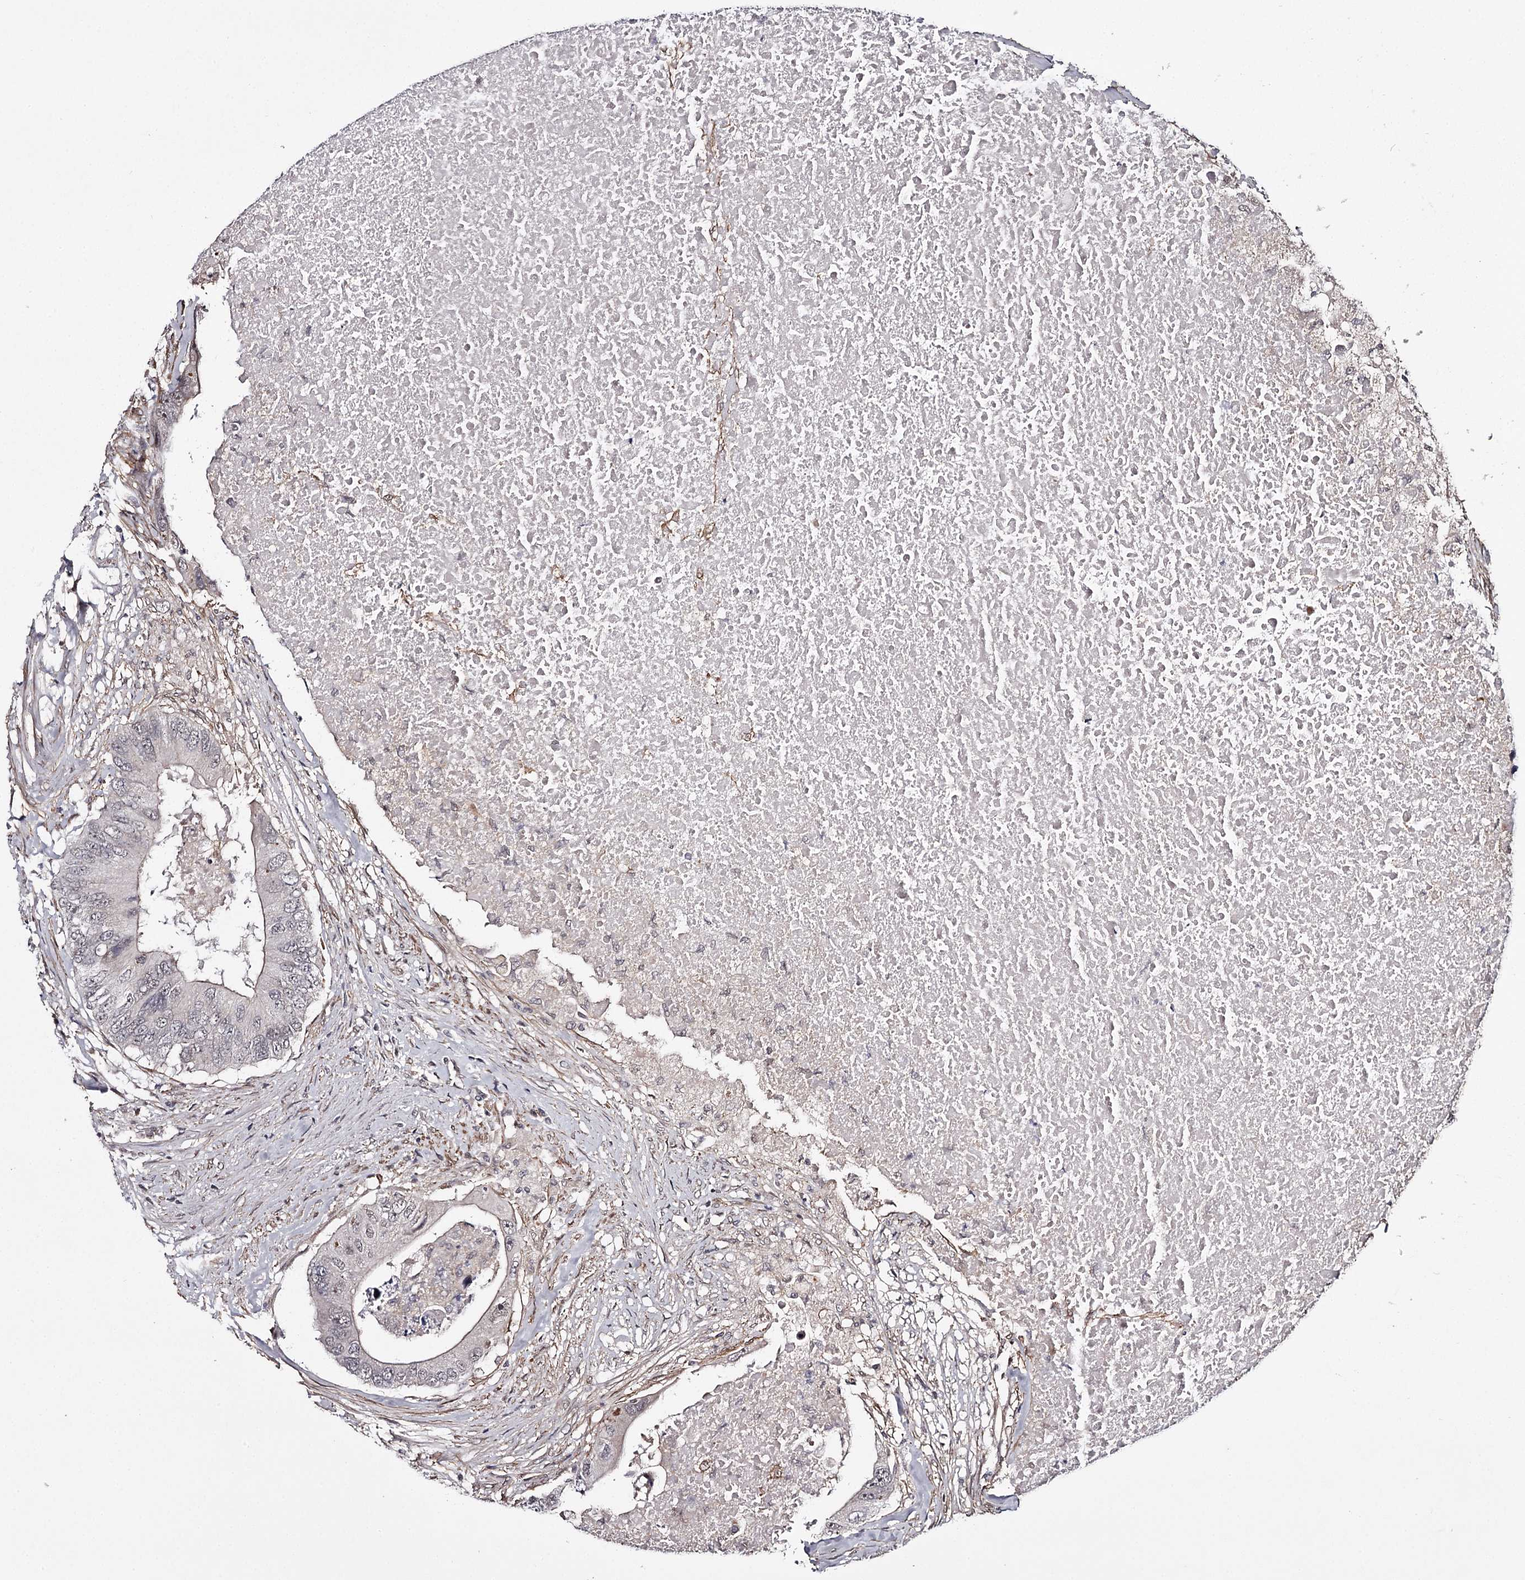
{"staining": {"intensity": "moderate", "quantity": "<25%", "location": "cytoplasmic/membranous"}, "tissue": "colorectal cancer", "cell_type": "Tumor cells", "image_type": "cancer", "snomed": [{"axis": "morphology", "description": "Adenocarcinoma, NOS"}, {"axis": "topography", "description": "Colon"}], "caption": "High-magnification brightfield microscopy of colorectal adenocarcinoma stained with DAB (3,3'-diaminobenzidine) (brown) and counterstained with hematoxylin (blue). tumor cells exhibit moderate cytoplasmic/membranous positivity is seen in approximately<25% of cells.", "gene": "TTC33", "patient": {"sex": "male", "age": 71}}